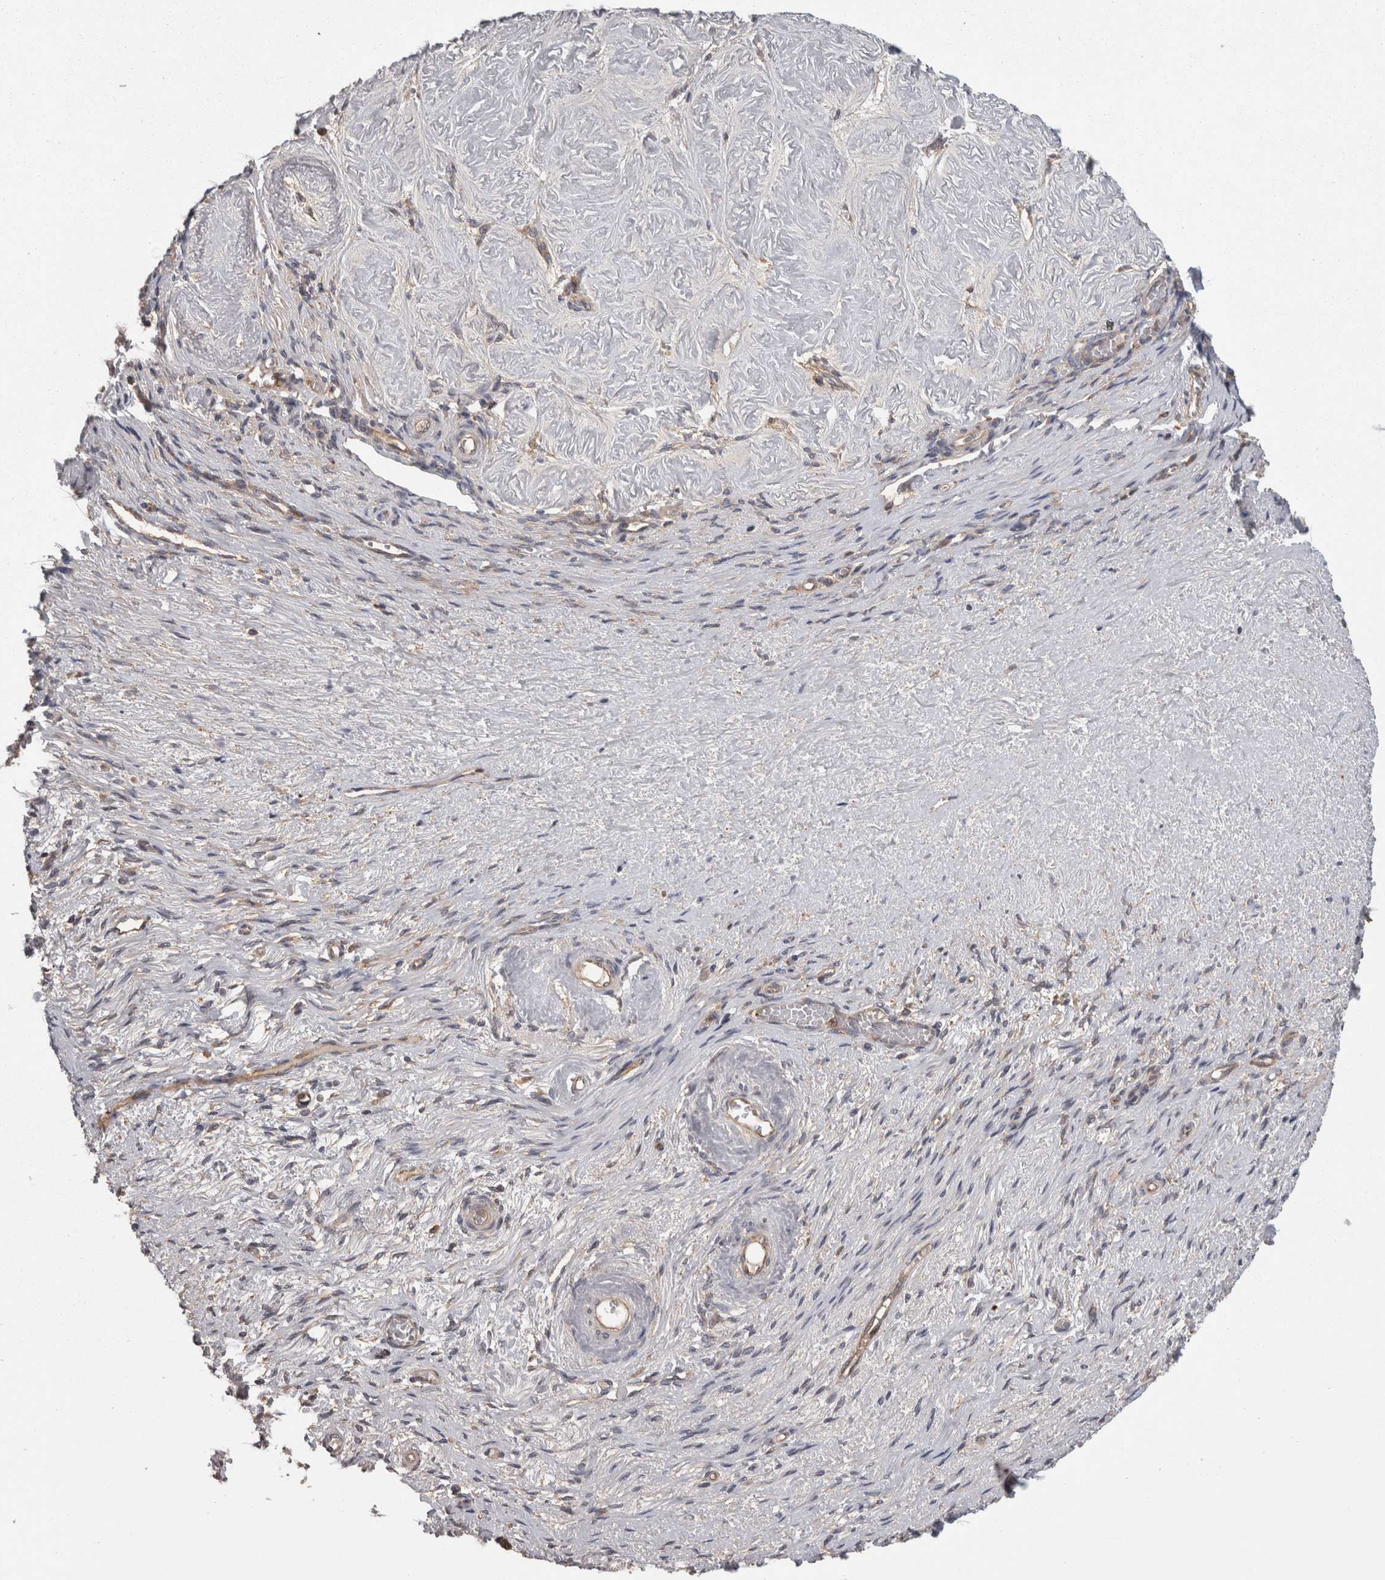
{"staining": {"intensity": "weak", "quantity": ">75%", "location": "cytoplasmic/membranous"}, "tissue": "adipose tissue", "cell_type": "Adipocytes", "image_type": "normal", "snomed": [{"axis": "morphology", "description": "Normal tissue, NOS"}, {"axis": "topography", "description": "Vascular tissue"}, {"axis": "topography", "description": "Fallopian tube"}, {"axis": "topography", "description": "Ovary"}], "caption": "Immunohistochemical staining of unremarkable adipose tissue demonstrates low levels of weak cytoplasmic/membranous staining in approximately >75% of adipocytes.", "gene": "SMCR8", "patient": {"sex": "female", "age": 67}}